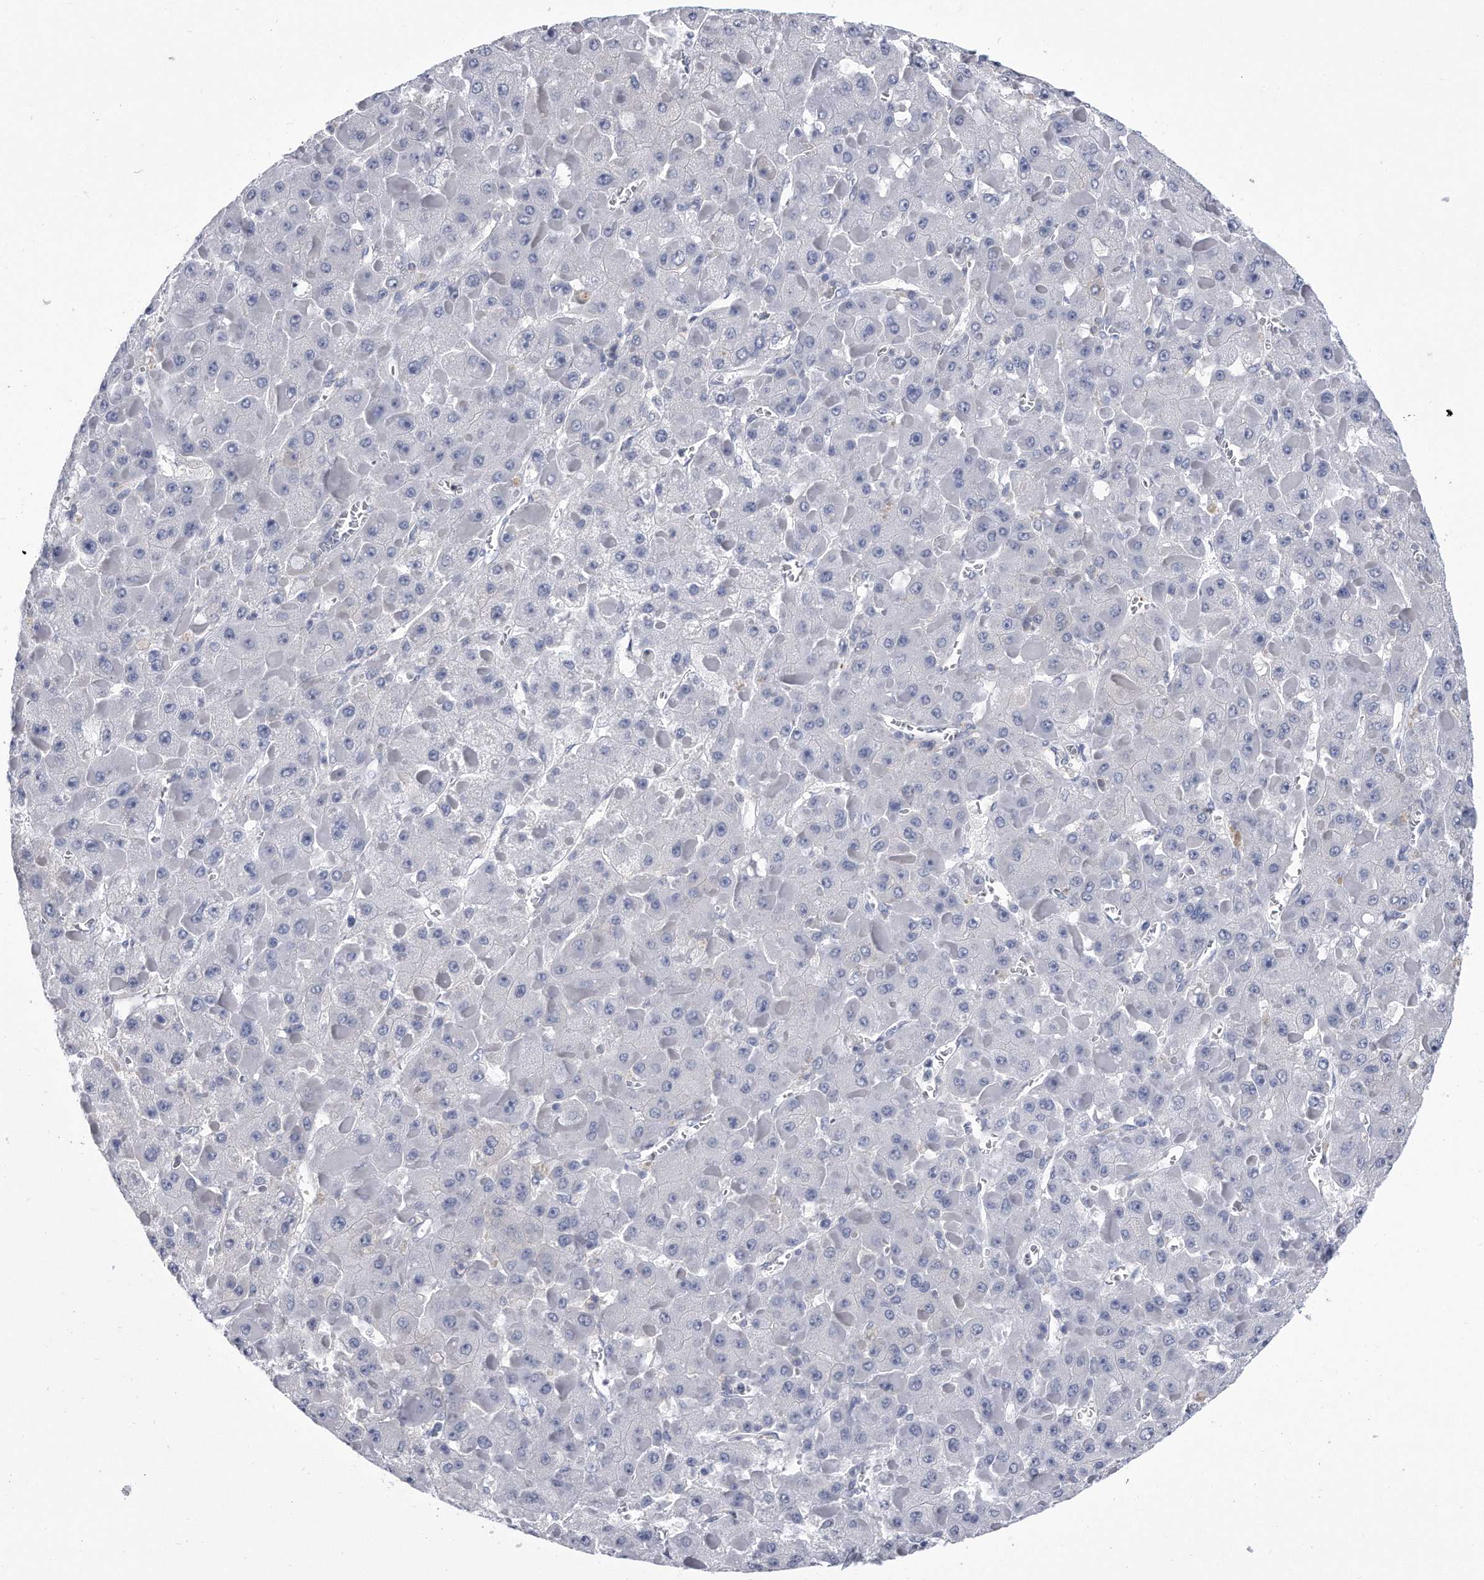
{"staining": {"intensity": "negative", "quantity": "none", "location": "none"}, "tissue": "liver cancer", "cell_type": "Tumor cells", "image_type": "cancer", "snomed": [{"axis": "morphology", "description": "Carcinoma, Hepatocellular, NOS"}, {"axis": "topography", "description": "Liver"}], "caption": "Immunohistochemistry (IHC) histopathology image of neoplastic tissue: hepatocellular carcinoma (liver) stained with DAB (3,3'-diaminobenzidine) shows no significant protein staining in tumor cells.", "gene": "PYGB", "patient": {"sex": "female", "age": 73}}